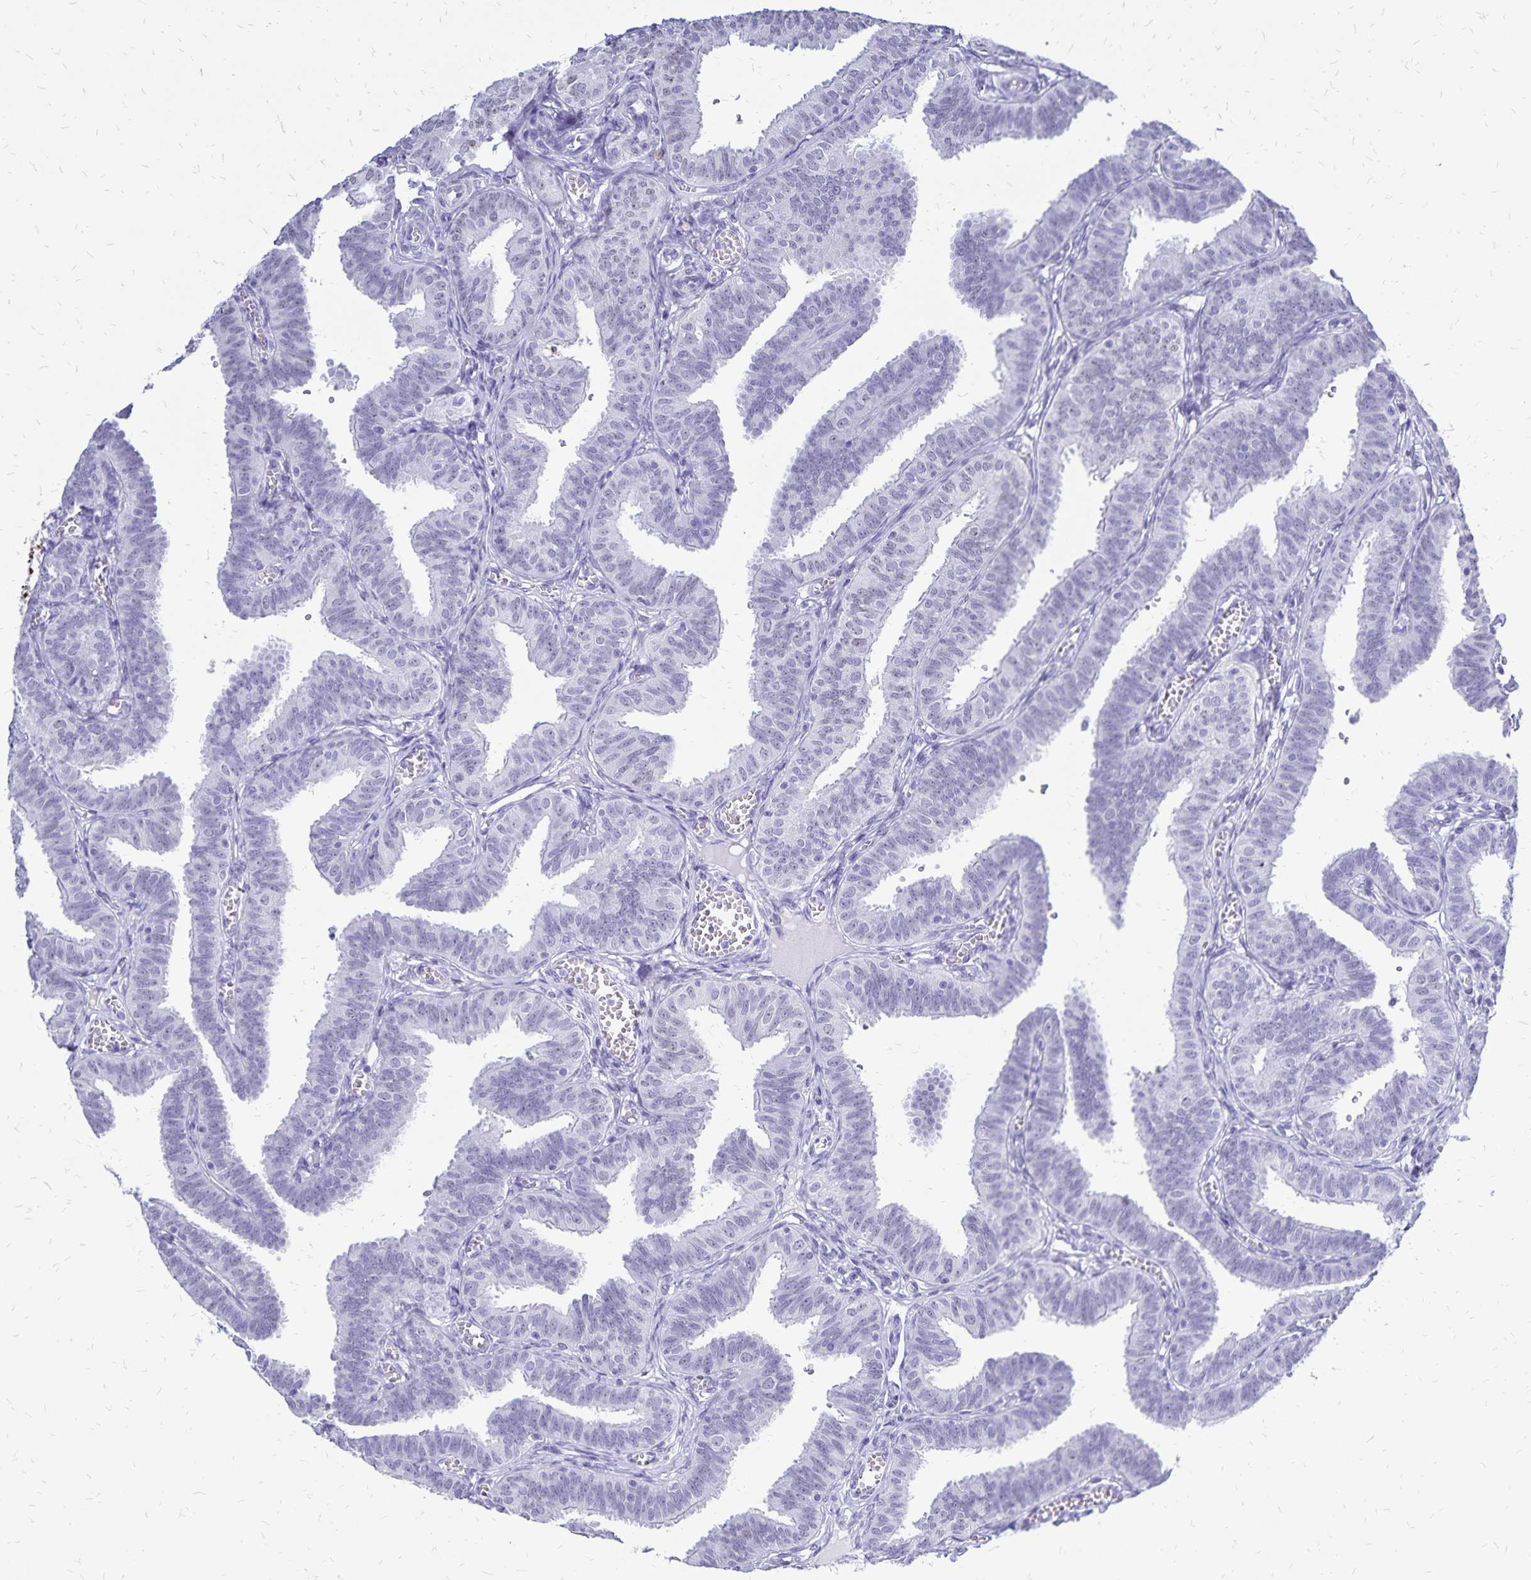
{"staining": {"intensity": "negative", "quantity": "none", "location": "none"}, "tissue": "fallopian tube", "cell_type": "Glandular cells", "image_type": "normal", "snomed": [{"axis": "morphology", "description": "Normal tissue, NOS"}, {"axis": "topography", "description": "Fallopian tube"}], "caption": "Image shows no protein expression in glandular cells of normal fallopian tube. (DAB (3,3'-diaminobenzidine) immunohistochemistry, high magnification).", "gene": "HMGB3", "patient": {"sex": "female", "age": 25}}